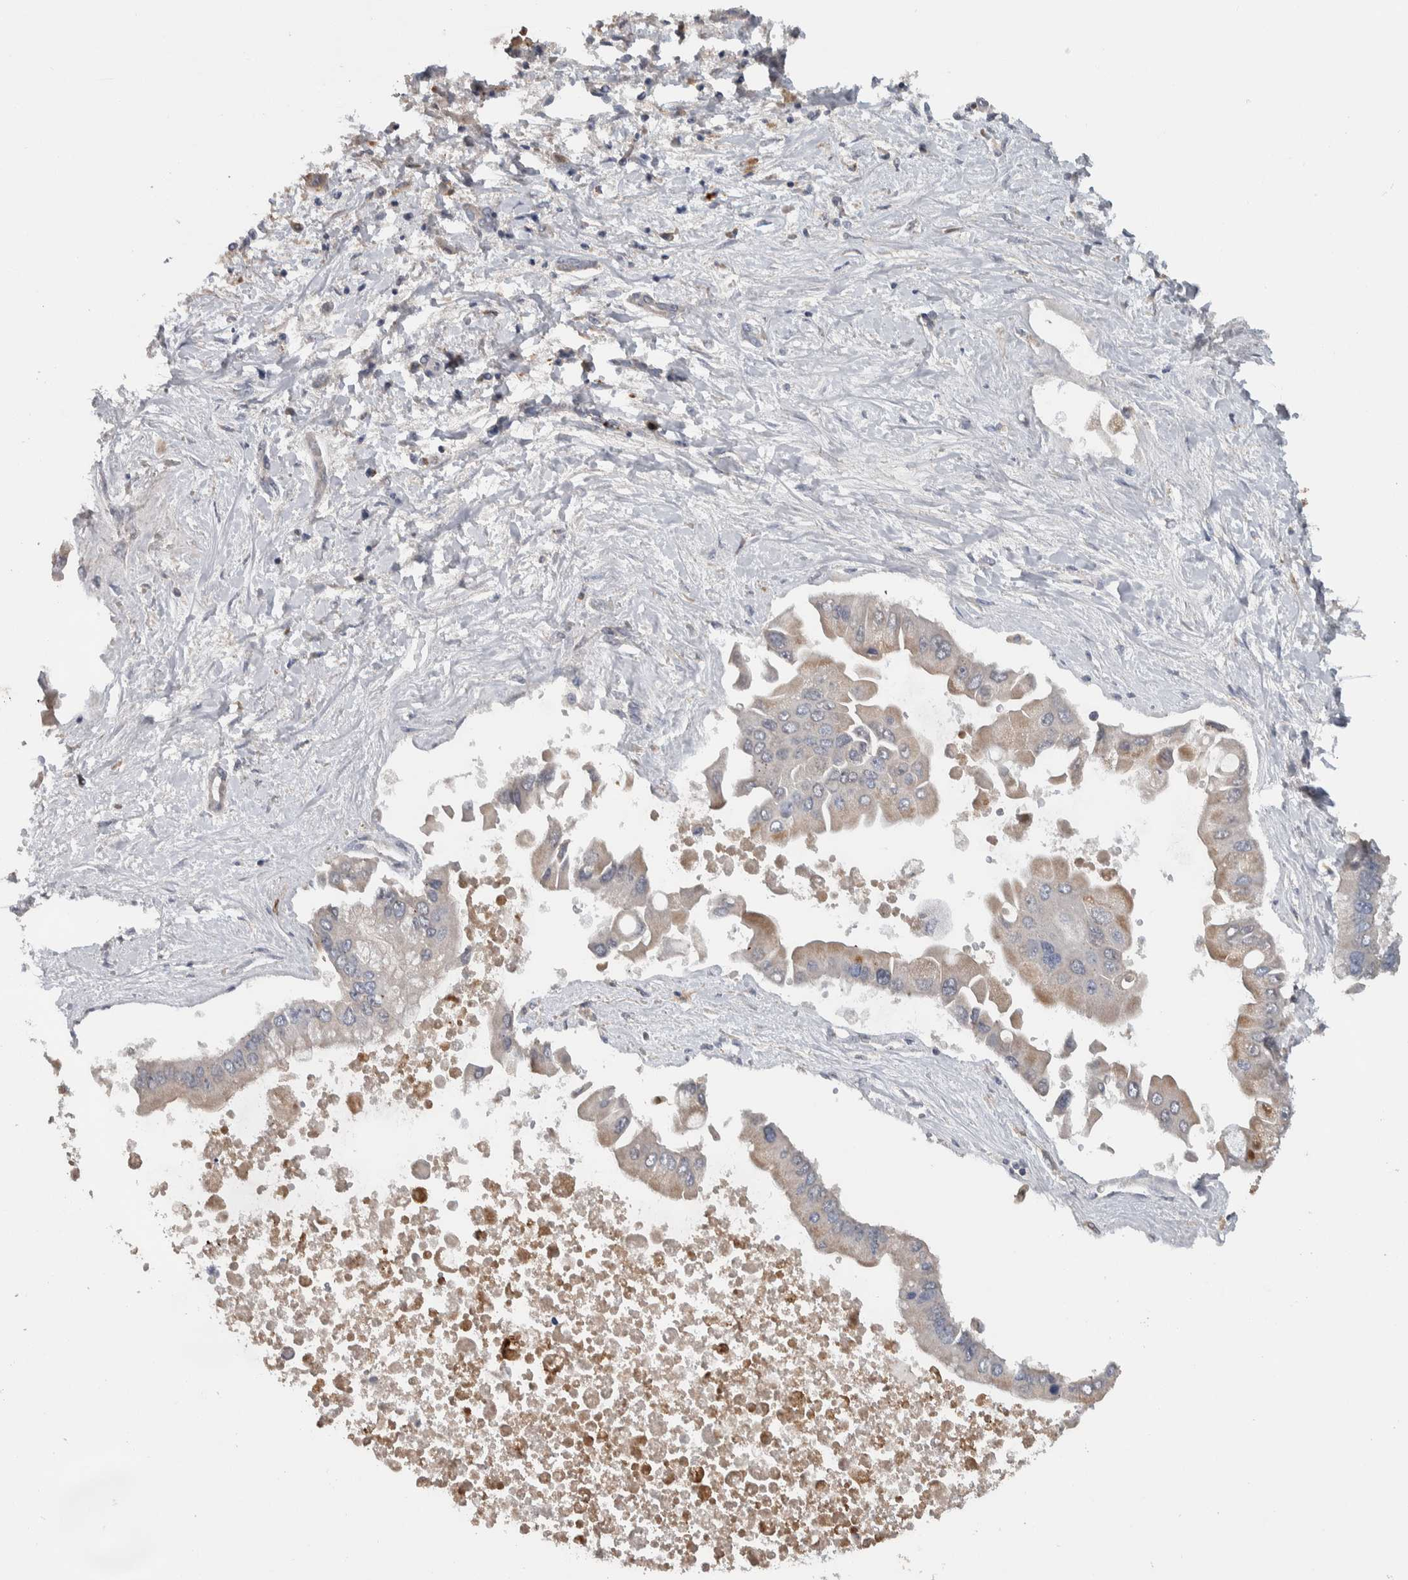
{"staining": {"intensity": "weak", "quantity": "25%-75%", "location": "cytoplasmic/membranous"}, "tissue": "liver cancer", "cell_type": "Tumor cells", "image_type": "cancer", "snomed": [{"axis": "morphology", "description": "Cholangiocarcinoma"}, {"axis": "topography", "description": "Liver"}], "caption": "A brown stain shows weak cytoplasmic/membranous expression of a protein in liver cancer tumor cells.", "gene": "FAM83G", "patient": {"sex": "male", "age": 50}}